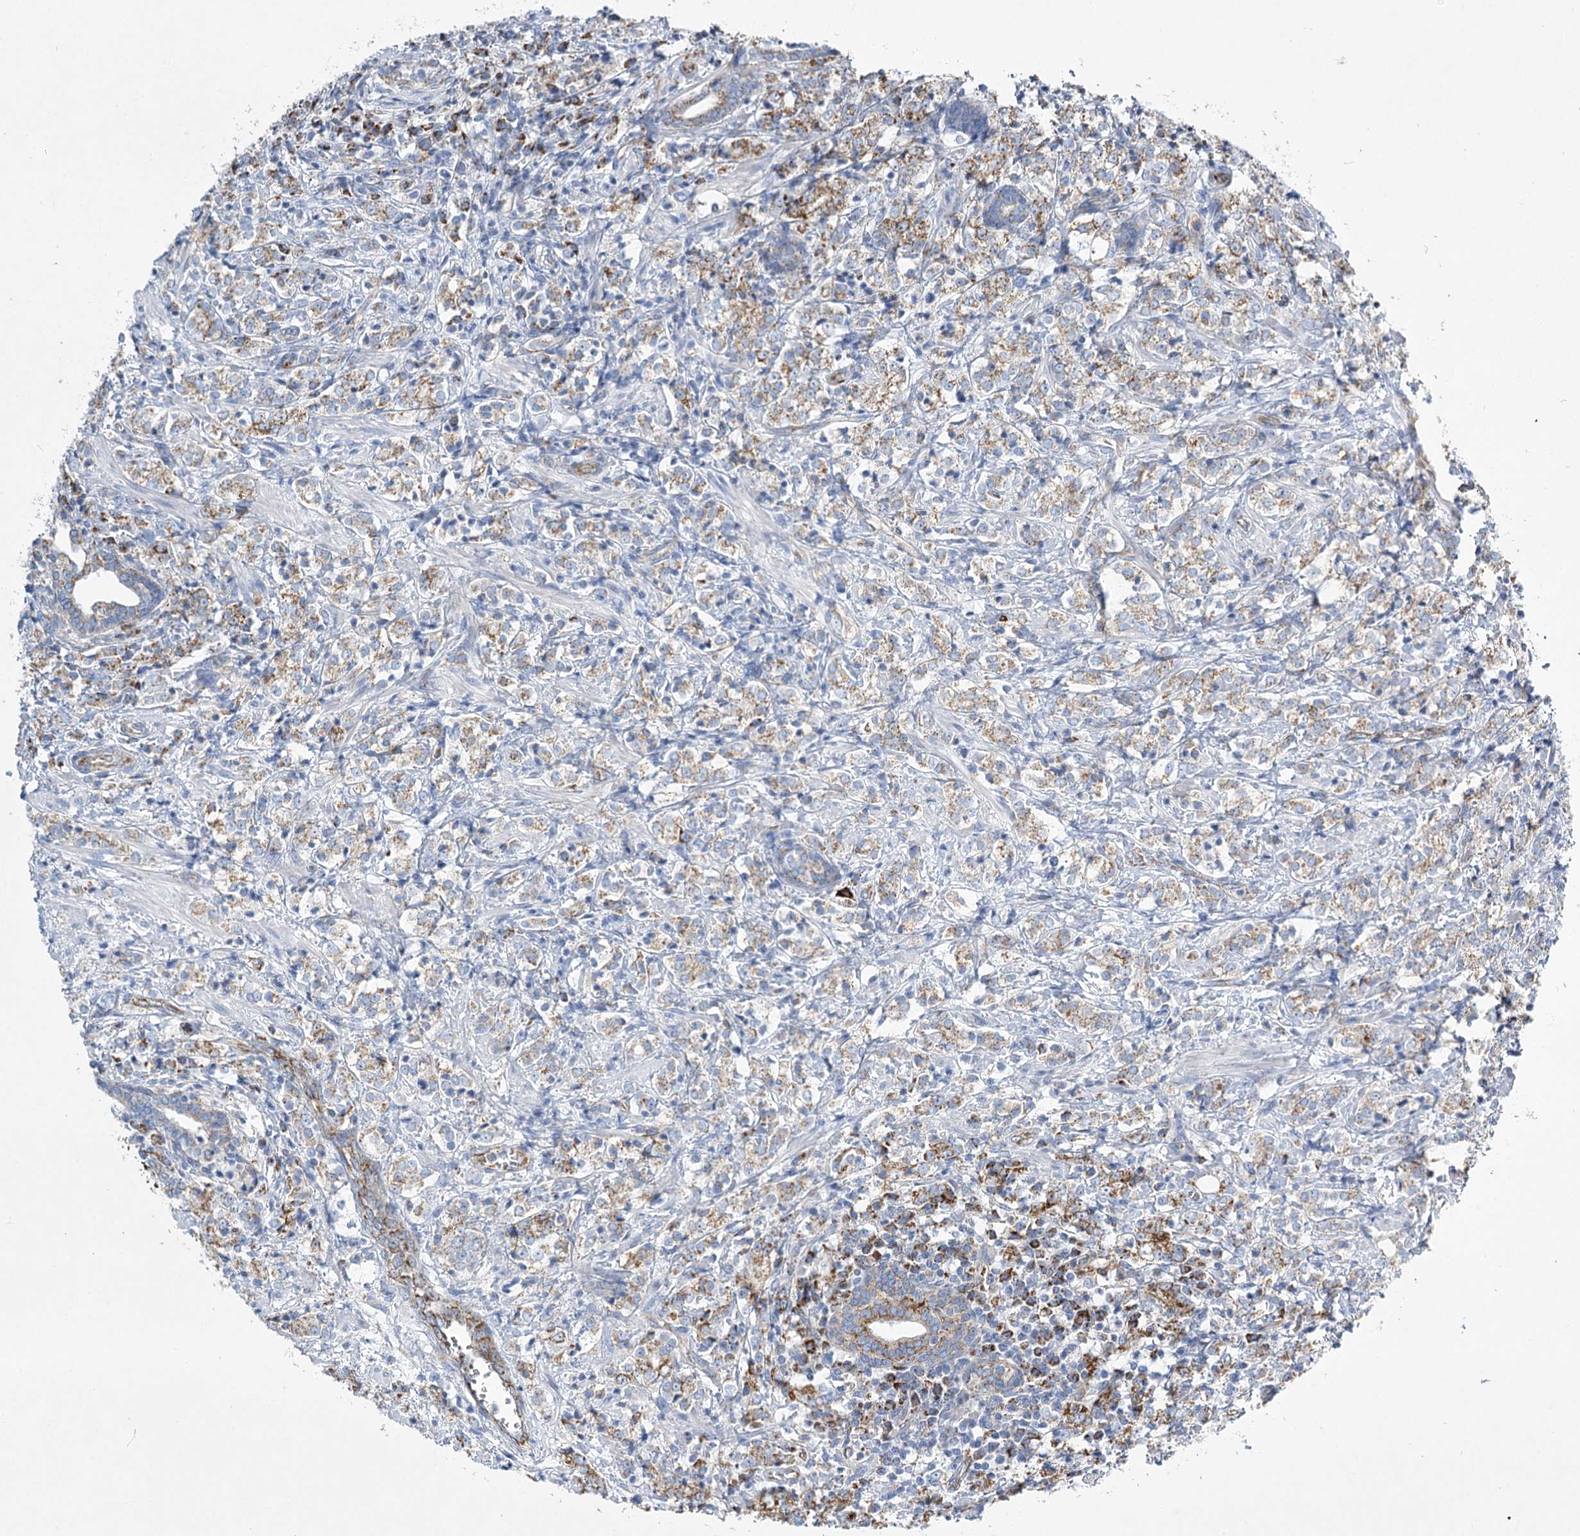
{"staining": {"intensity": "strong", "quantity": "25%-75%", "location": "cytoplasmic/membranous"}, "tissue": "prostate cancer", "cell_type": "Tumor cells", "image_type": "cancer", "snomed": [{"axis": "morphology", "description": "Adenocarcinoma, High grade"}, {"axis": "topography", "description": "Prostate"}], "caption": "Protein expression by immunohistochemistry (IHC) exhibits strong cytoplasmic/membranous expression in approximately 25%-75% of tumor cells in prostate cancer (high-grade adenocarcinoma).", "gene": "DHTKD1", "patient": {"sex": "male", "age": 69}}